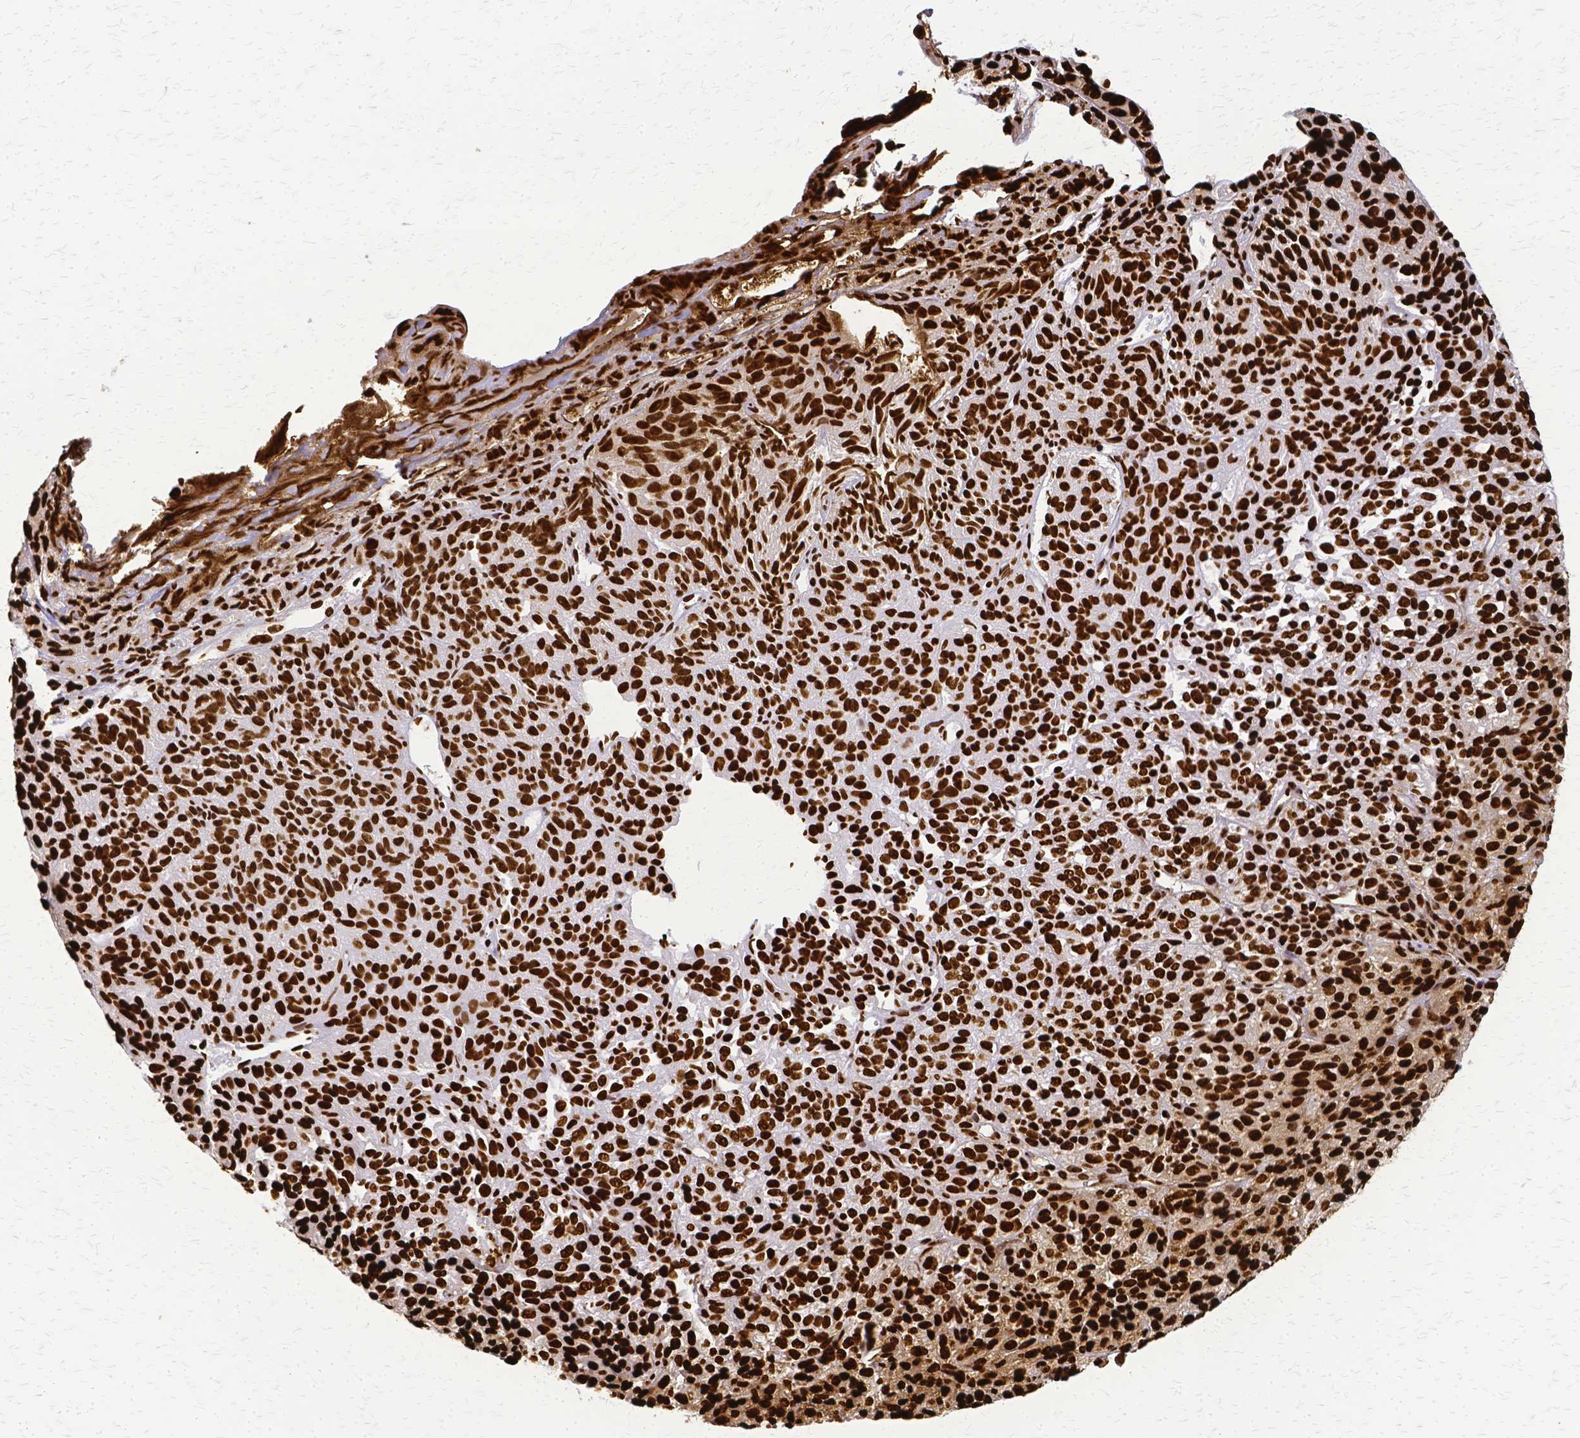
{"staining": {"intensity": "strong", "quantity": ">75%", "location": "nuclear"}, "tissue": "melanoma", "cell_type": "Tumor cells", "image_type": "cancer", "snomed": [{"axis": "morphology", "description": "Malignant melanoma, Metastatic site"}, {"axis": "topography", "description": "Brain"}], "caption": "Immunohistochemical staining of human melanoma shows high levels of strong nuclear expression in approximately >75% of tumor cells.", "gene": "SFPQ", "patient": {"sex": "female", "age": 56}}